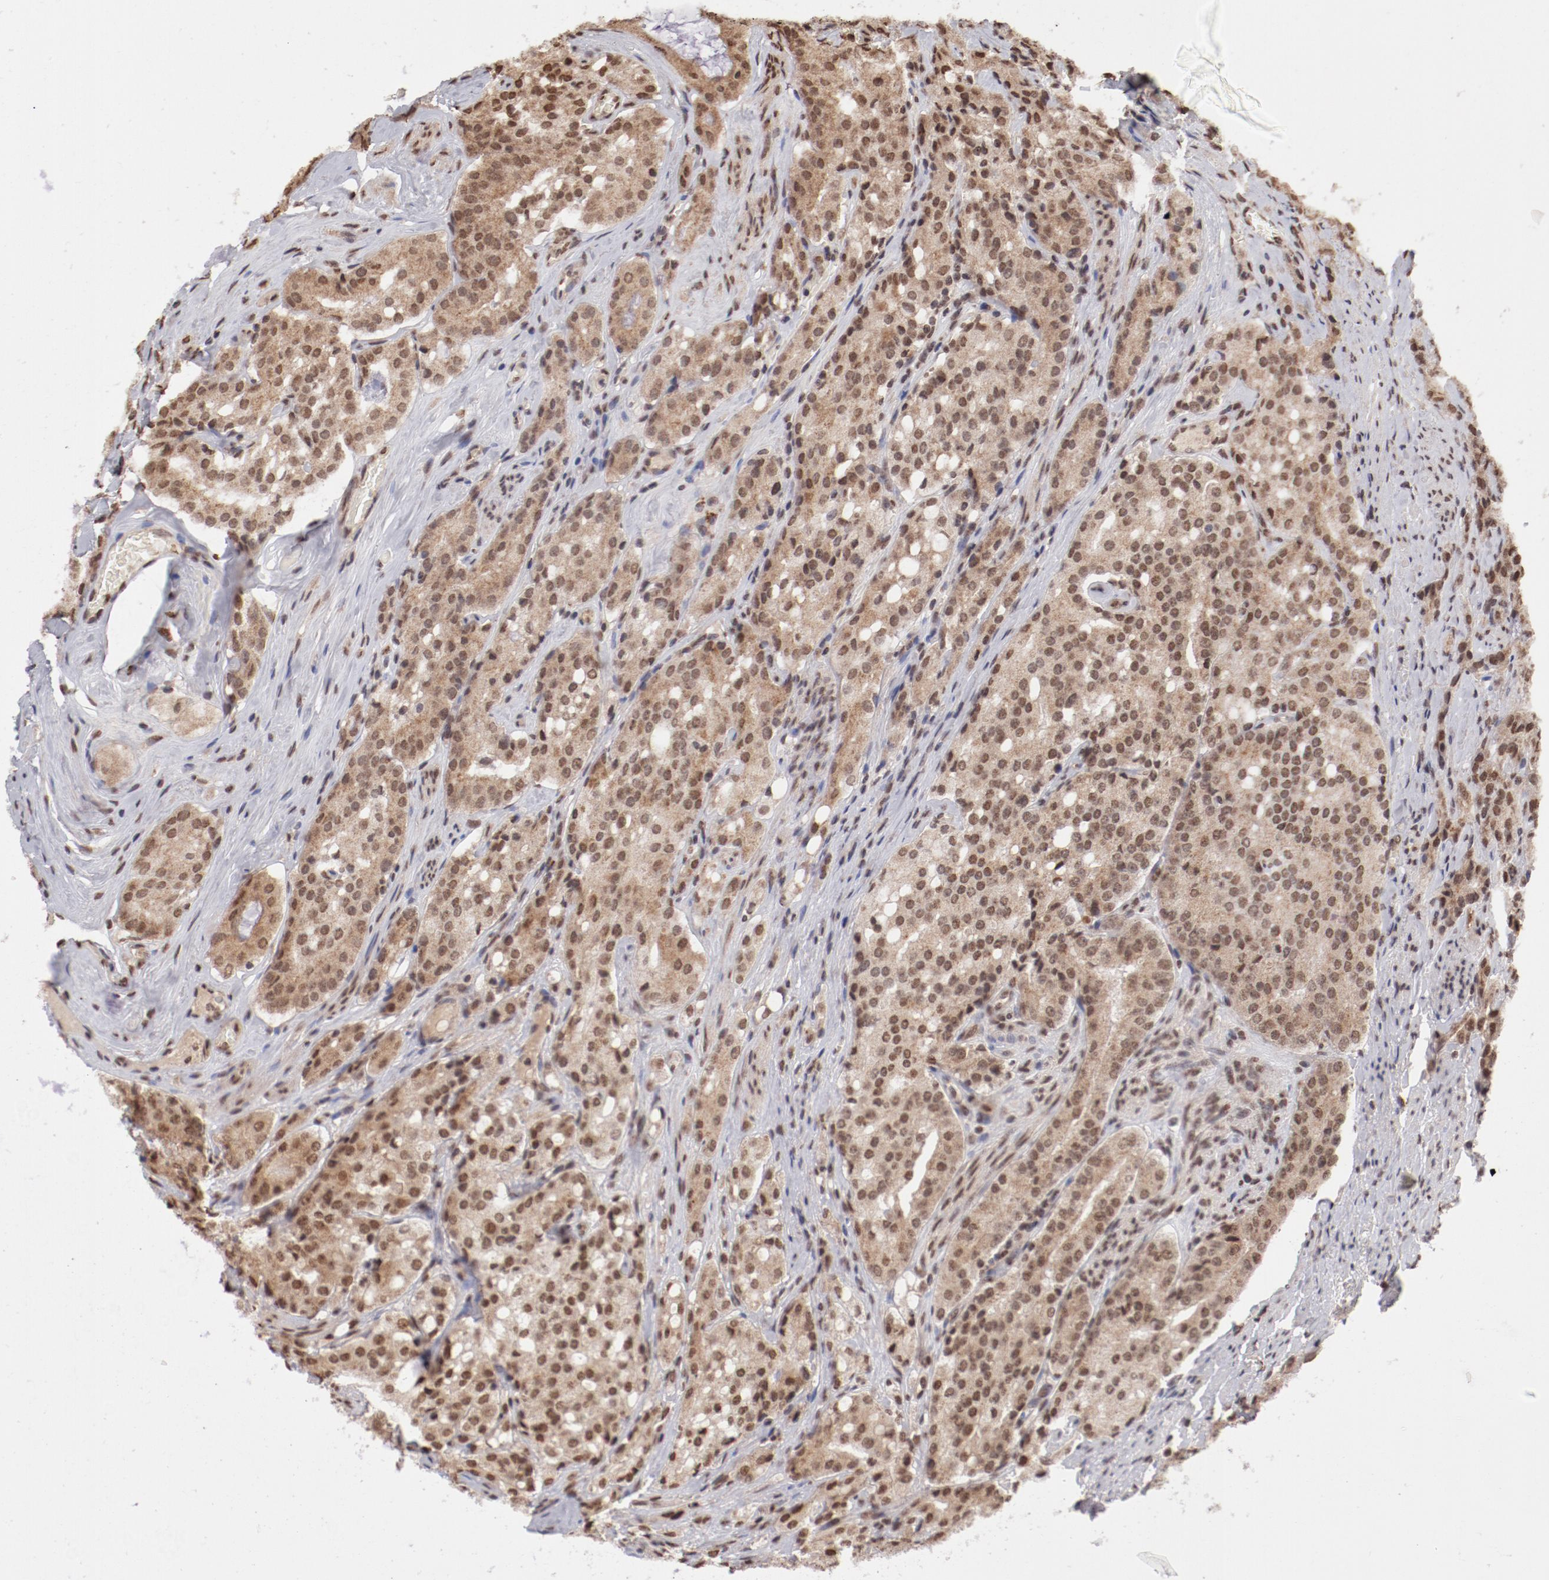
{"staining": {"intensity": "moderate", "quantity": ">75%", "location": "nuclear"}, "tissue": "prostate cancer", "cell_type": "Tumor cells", "image_type": "cancer", "snomed": [{"axis": "morphology", "description": "Adenocarcinoma, Medium grade"}, {"axis": "topography", "description": "Prostate"}], "caption": "Brown immunohistochemical staining in adenocarcinoma (medium-grade) (prostate) displays moderate nuclear staining in about >75% of tumor cells.", "gene": "ABL2", "patient": {"sex": "male", "age": 72}}